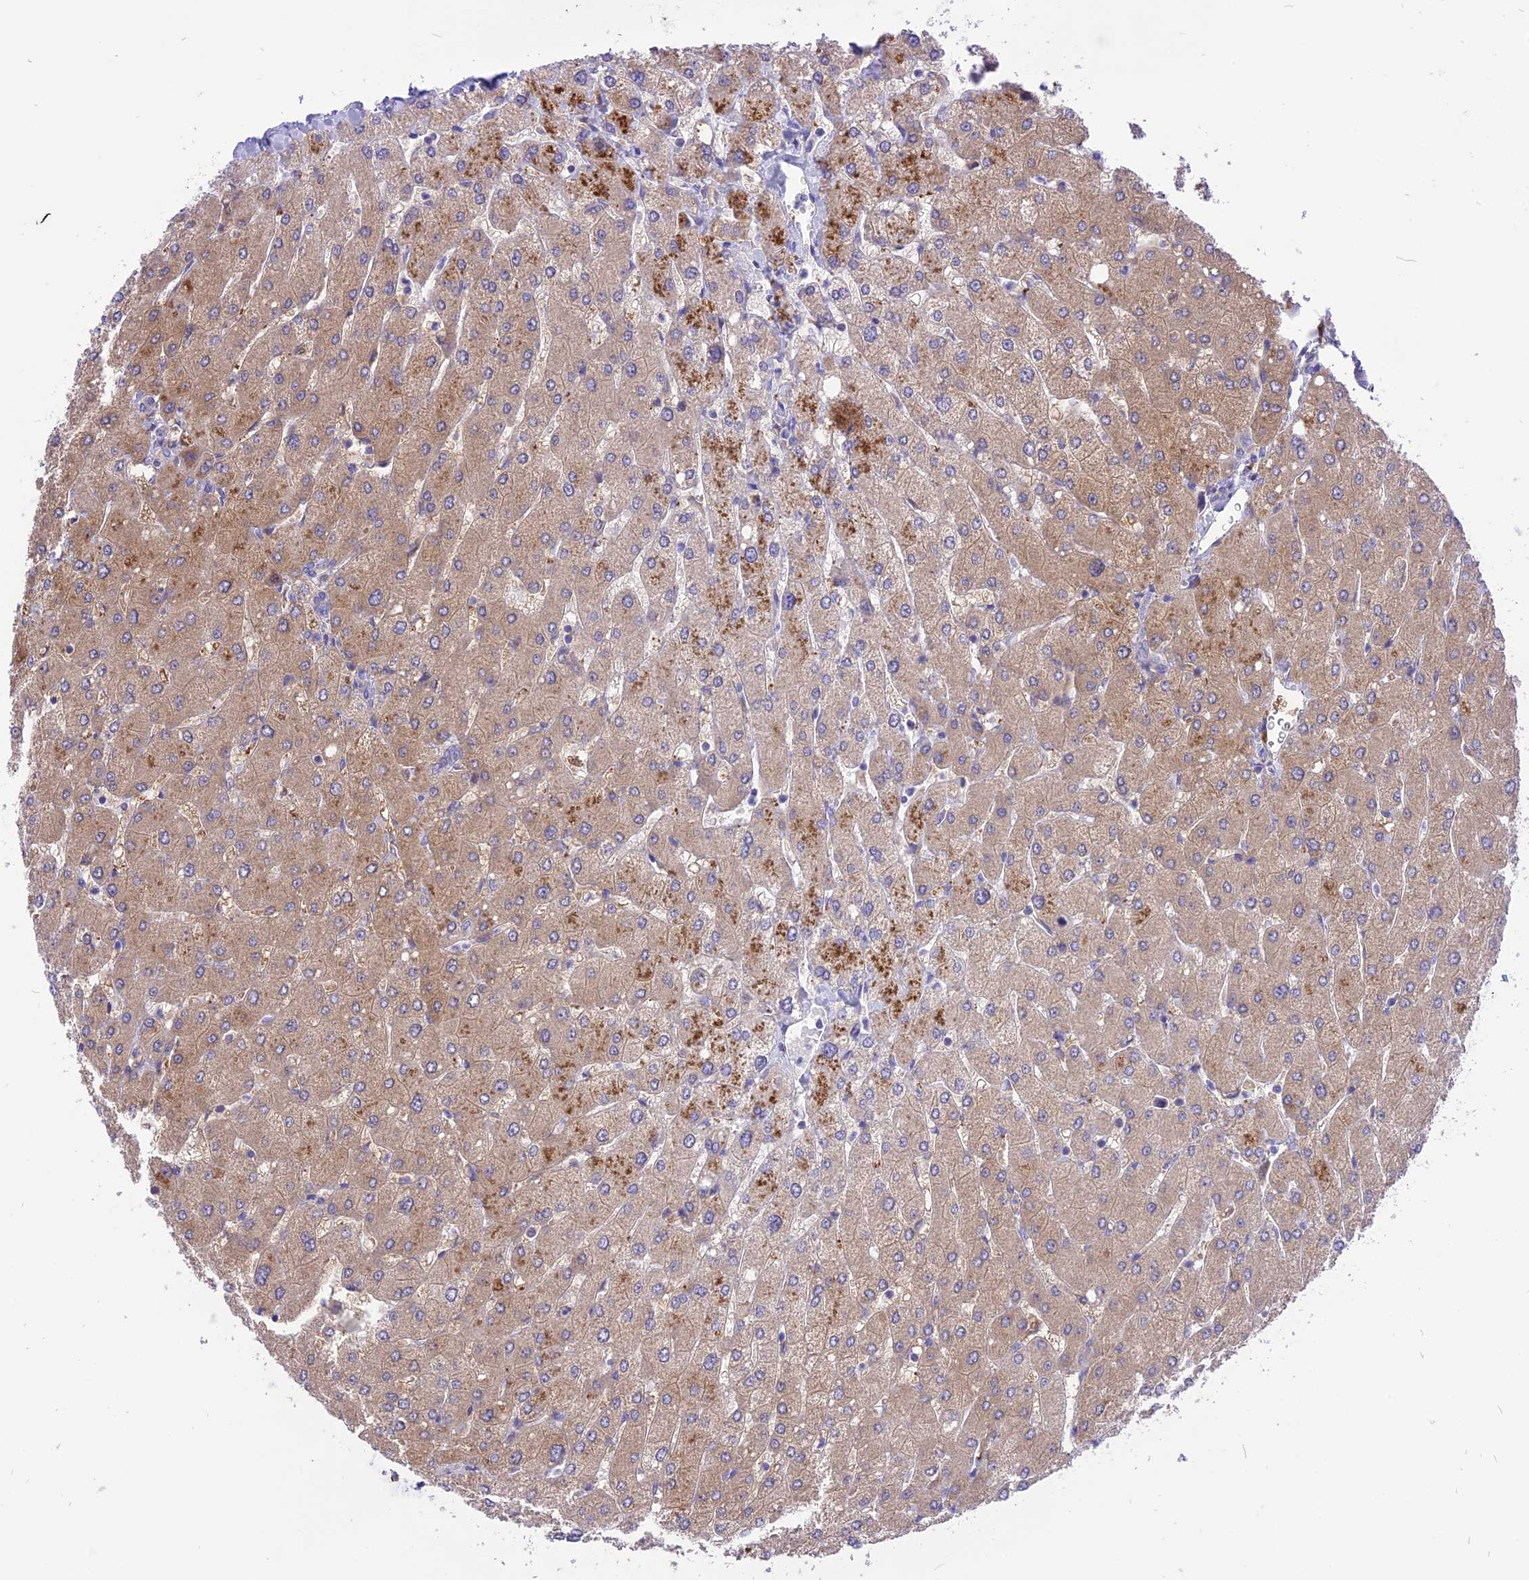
{"staining": {"intensity": "negative", "quantity": "none", "location": "none"}, "tissue": "liver", "cell_type": "Cholangiocytes", "image_type": "normal", "snomed": [{"axis": "morphology", "description": "Normal tissue, NOS"}, {"axis": "topography", "description": "Liver"}], "caption": "Photomicrograph shows no protein expression in cholangiocytes of normal liver. Brightfield microscopy of IHC stained with DAB (3,3'-diaminobenzidine) (brown) and hematoxylin (blue), captured at high magnification.", "gene": "ARMCX6", "patient": {"sex": "male", "age": 55}}